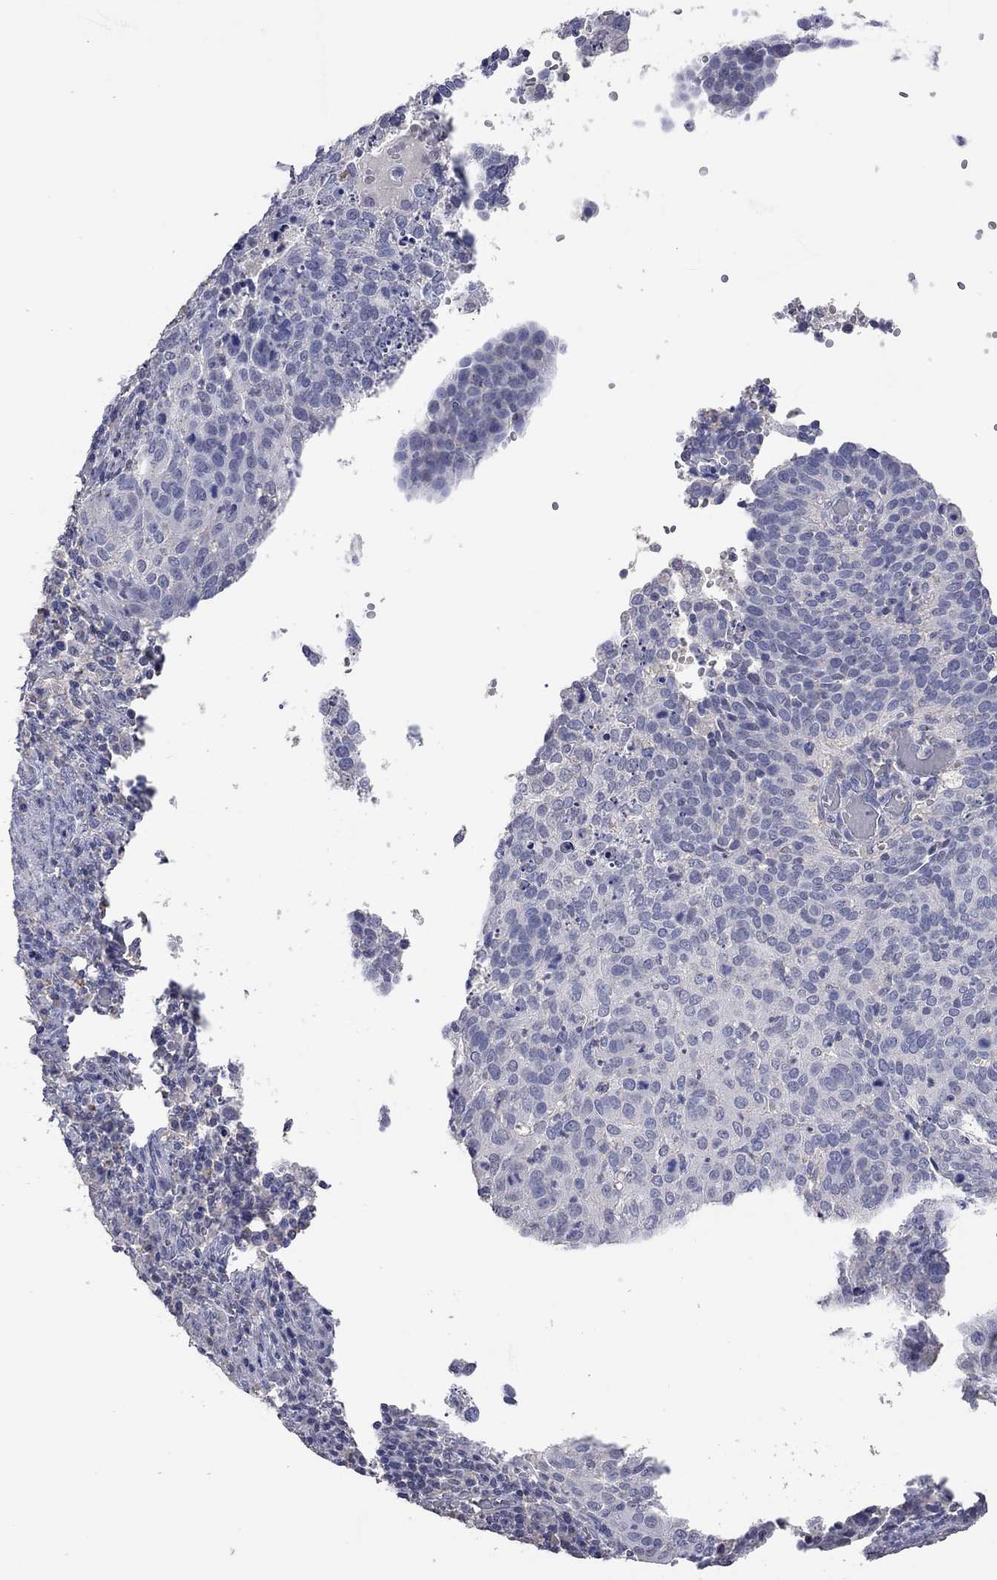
{"staining": {"intensity": "negative", "quantity": "none", "location": "none"}, "tissue": "cervical cancer", "cell_type": "Tumor cells", "image_type": "cancer", "snomed": [{"axis": "morphology", "description": "Squamous cell carcinoma, NOS"}, {"axis": "topography", "description": "Cervix"}], "caption": "This is an IHC photomicrograph of squamous cell carcinoma (cervical). There is no staining in tumor cells.", "gene": "MMP13", "patient": {"sex": "female", "age": 39}}